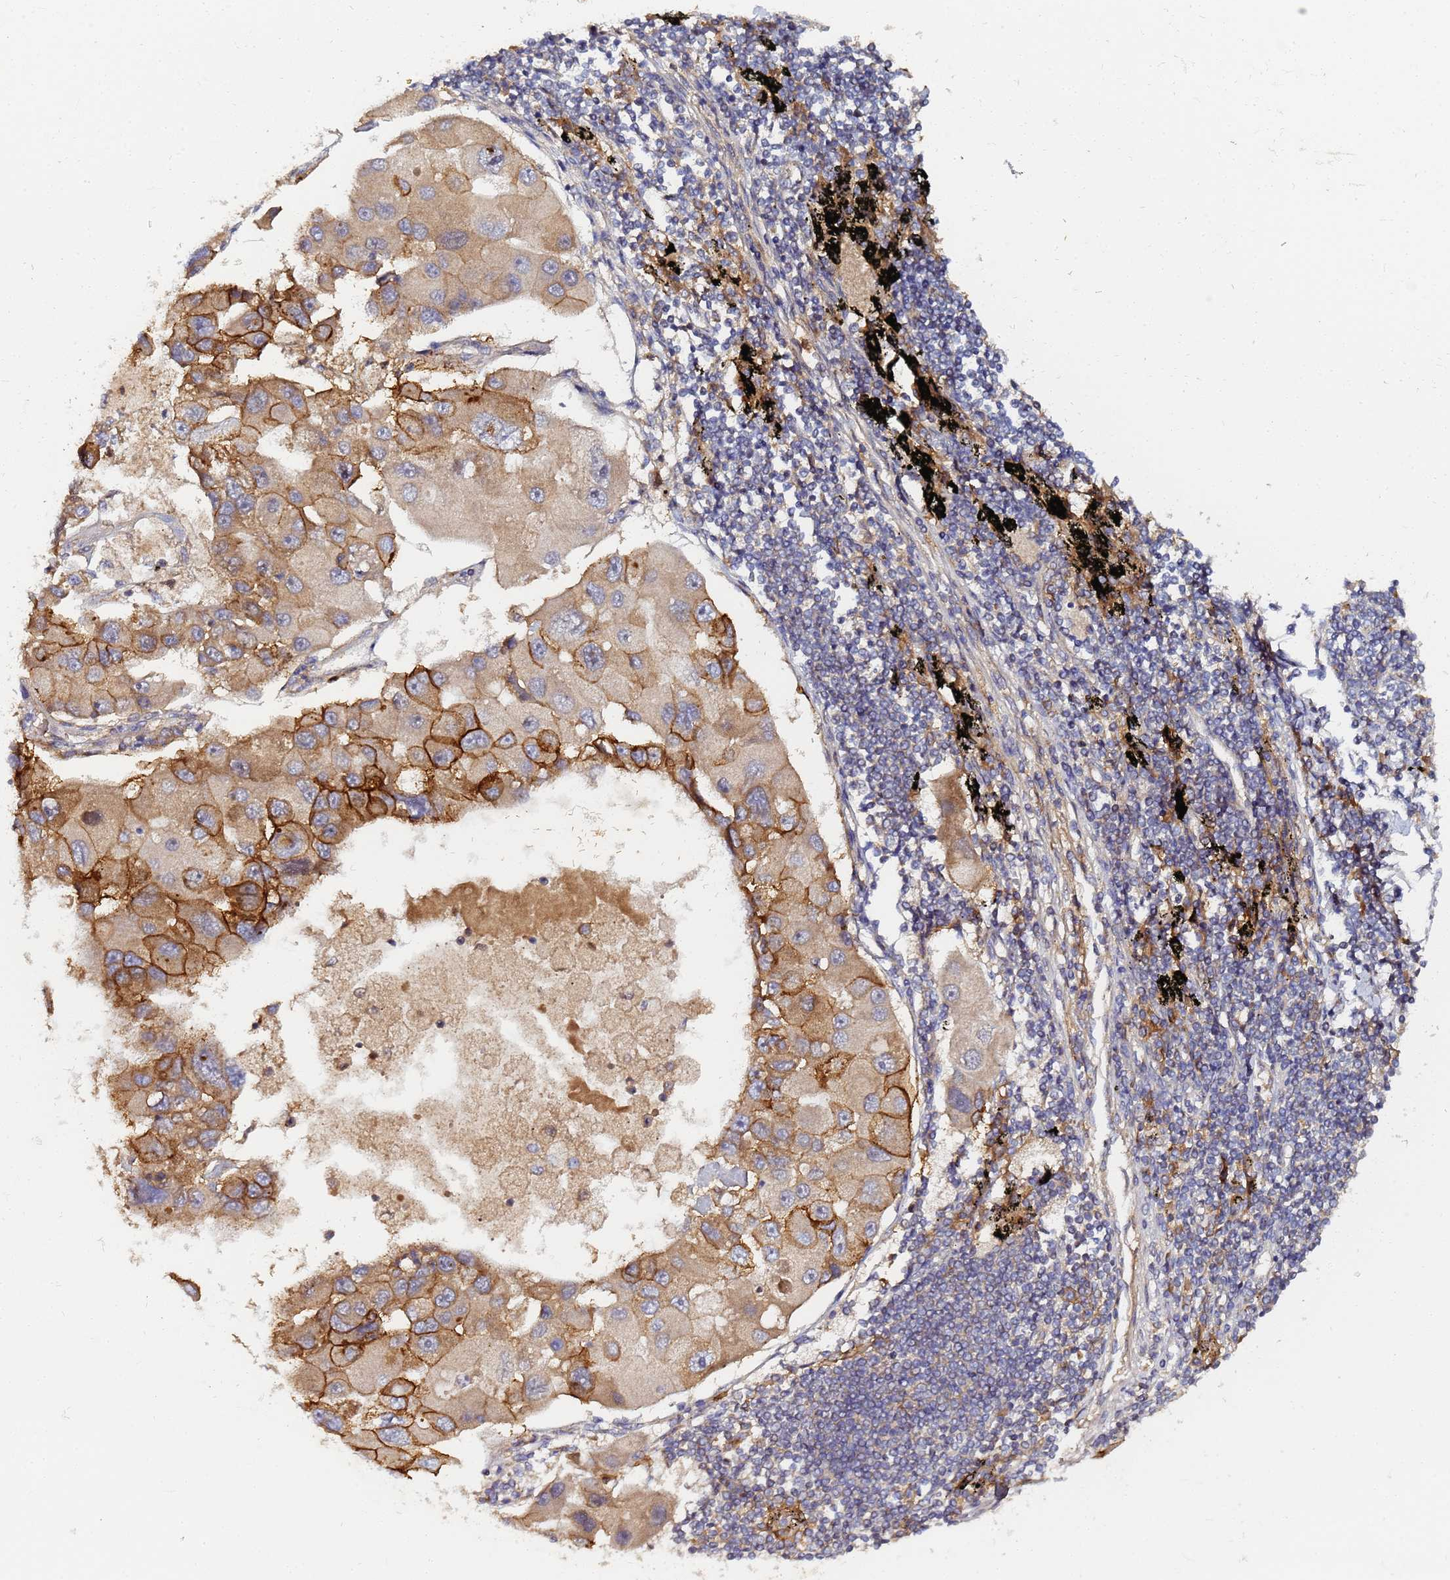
{"staining": {"intensity": "strong", "quantity": "<25%", "location": "cytoplasmic/membranous"}, "tissue": "lung cancer", "cell_type": "Tumor cells", "image_type": "cancer", "snomed": [{"axis": "morphology", "description": "Adenocarcinoma, NOS"}, {"axis": "topography", "description": "Lung"}], "caption": "Tumor cells reveal medium levels of strong cytoplasmic/membranous expression in about <25% of cells in lung cancer. (Stains: DAB (3,3'-diaminobenzidine) in brown, nuclei in blue, Microscopy: brightfield microscopy at high magnification).", "gene": "LRRC69", "patient": {"sex": "female", "age": 54}}